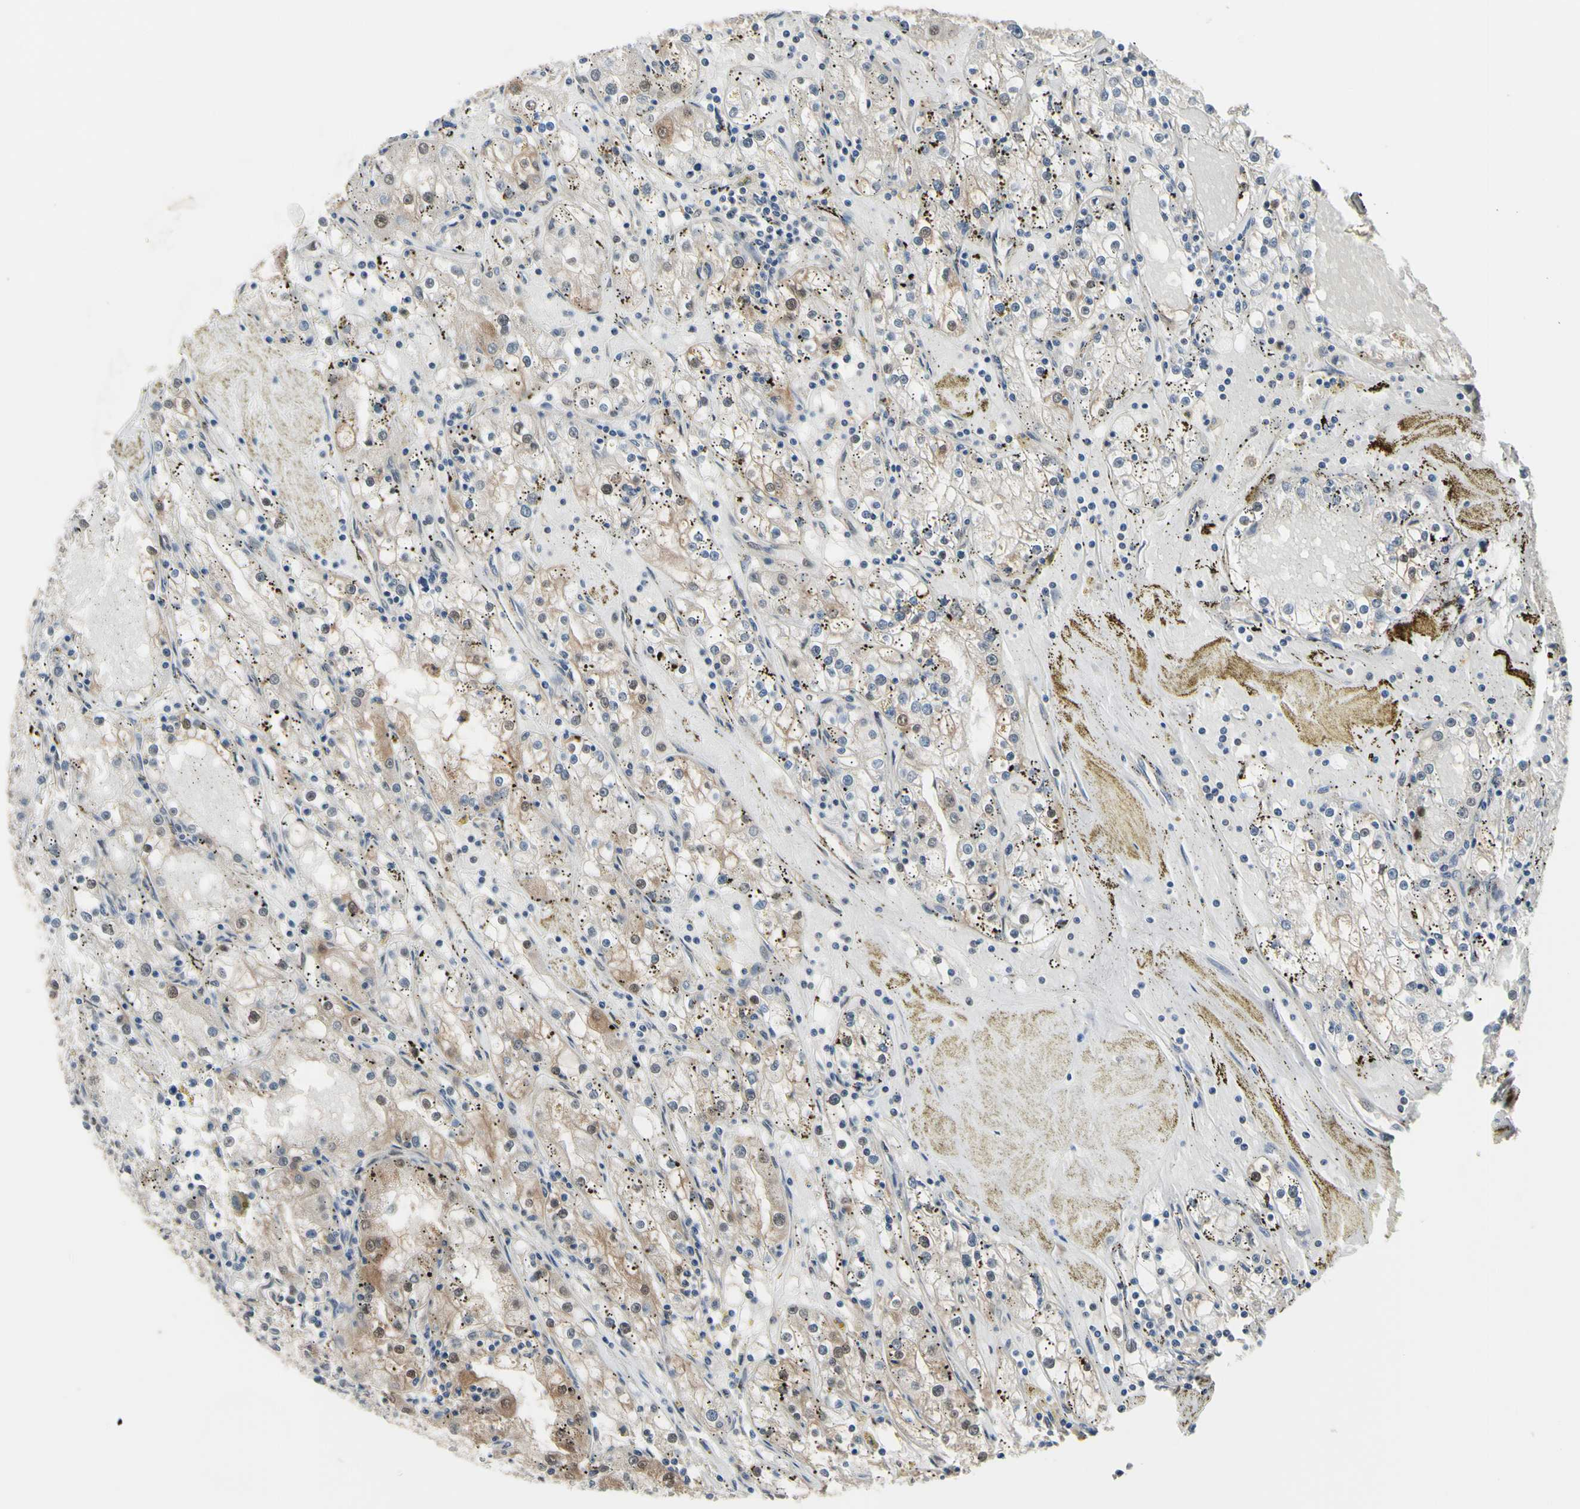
{"staining": {"intensity": "moderate", "quantity": "<25%", "location": "cytoplasmic/membranous,nuclear"}, "tissue": "renal cancer", "cell_type": "Tumor cells", "image_type": "cancer", "snomed": [{"axis": "morphology", "description": "Adenocarcinoma, NOS"}, {"axis": "topography", "description": "Kidney"}], "caption": "Immunohistochemical staining of human renal adenocarcinoma shows low levels of moderate cytoplasmic/membranous and nuclear protein positivity in about <25% of tumor cells.", "gene": "HSPA4", "patient": {"sex": "male", "age": 56}}